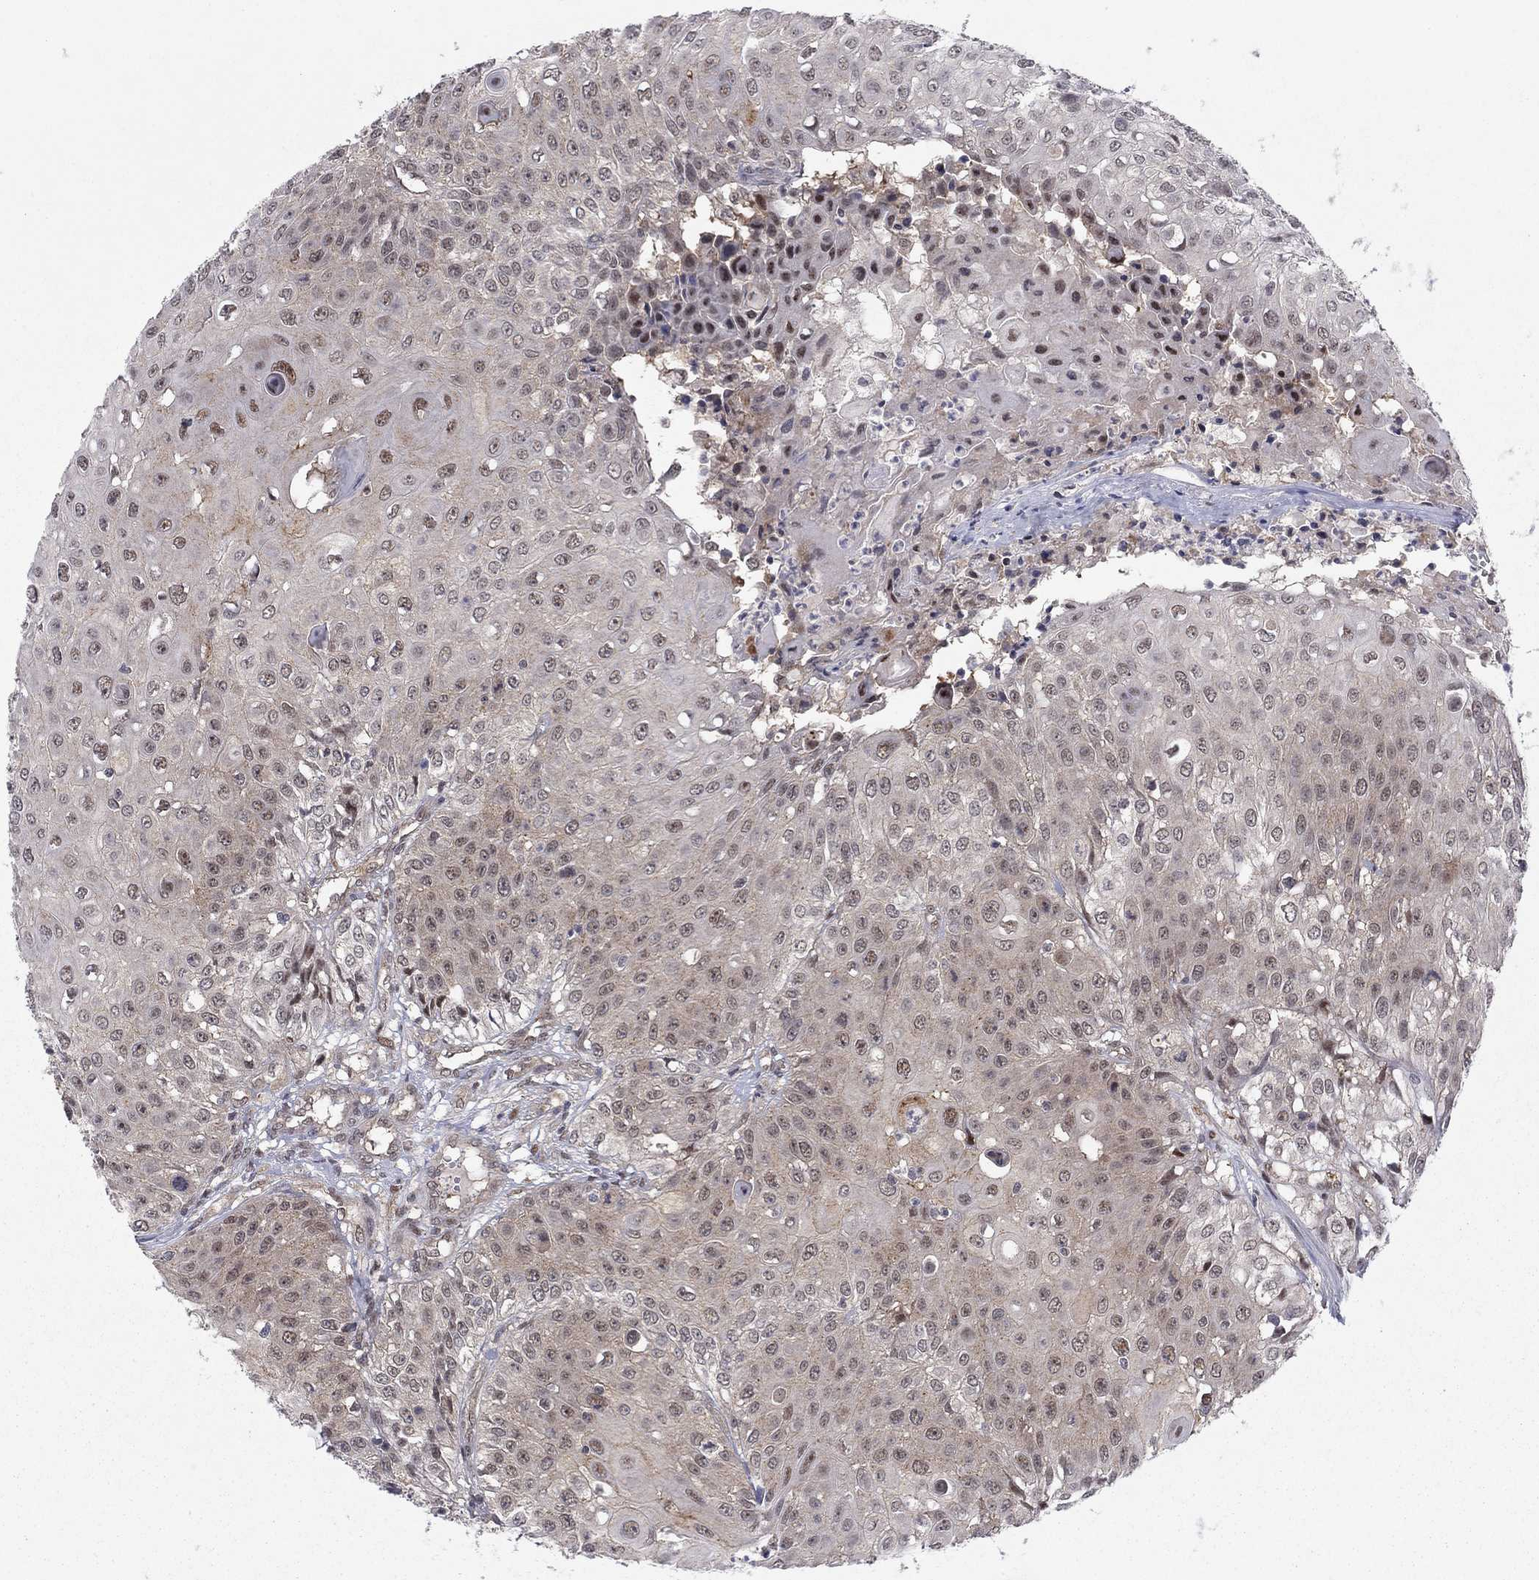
{"staining": {"intensity": "weak", "quantity": "25%-75%", "location": "nuclear"}, "tissue": "urothelial cancer", "cell_type": "Tumor cells", "image_type": "cancer", "snomed": [{"axis": "morphology", "description": "Urothelial carcinoma, High grade"}, {"axis": "topography", "description": "Urinary bladder"}], "caption": "Urothelial cancer stained with immunohistochemistry (IHC) exhibits weak nuclear positivity in approximately 25%-75% of tumor cells.", "gene": "PSMC1", "patient": {"sex": "female", "age": 79}}